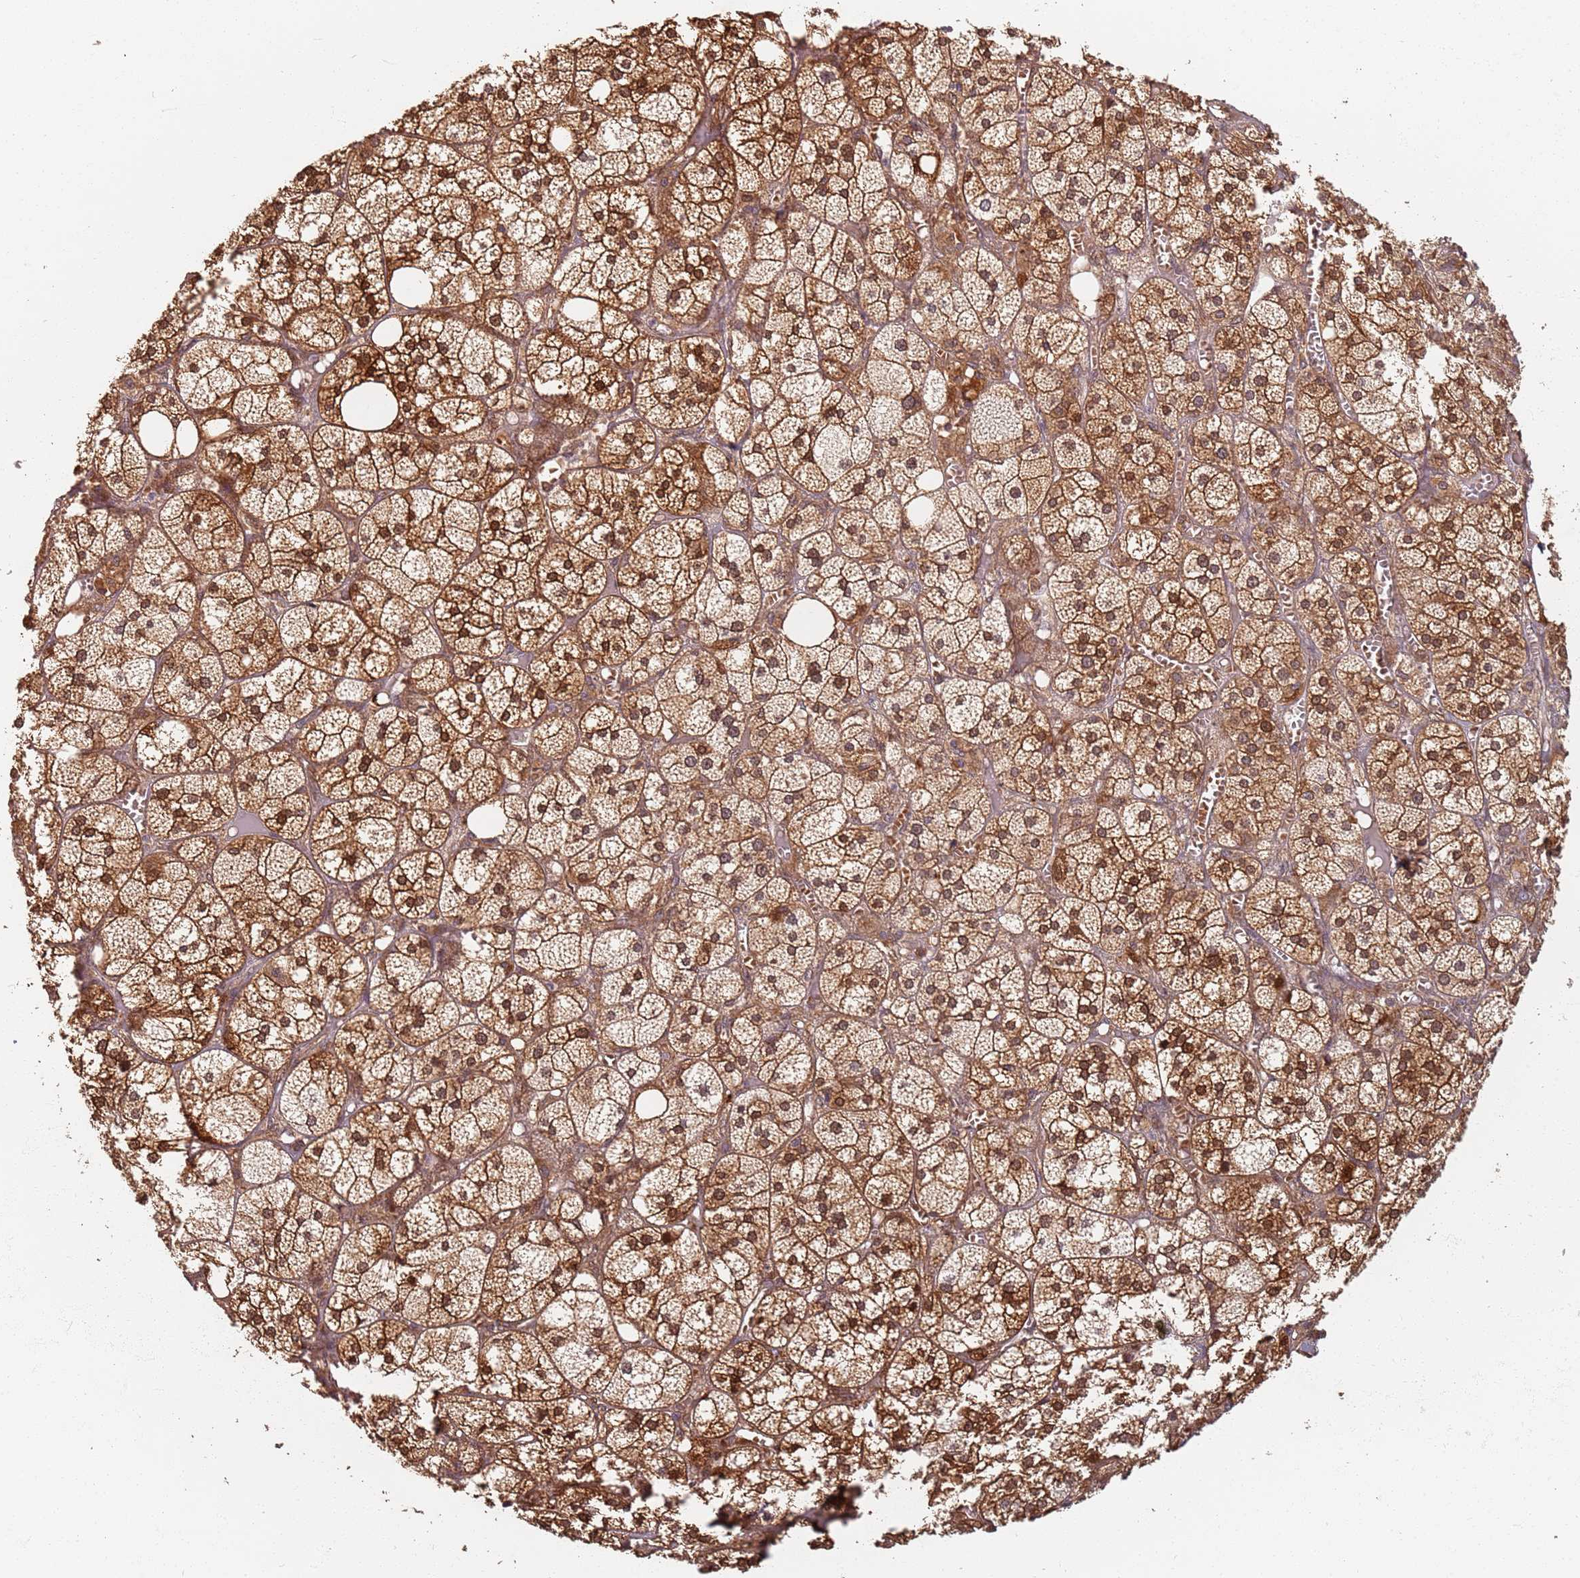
{"staining": {"intensity": "moderate", "quantity": ">75%", "location": "cytoplasmic/membranous,nuclear"}, "tissue": "adrenal gland", "cell_type": "Glandular cells", "image_type": "normal", "snomed": [{"axis": "morphology", "description": "Normal tissue, NOS"}, {"axis": "topography", "description": "Adrenal gland"}], "caption": "Protein staining of benign adrenal gland shows moderate cytoplasmic/membranous,nuclear expression in about >75% of glandular cells.", "gene": "SDCCAG8", "patient": {"sex": "female", "age": 61}}